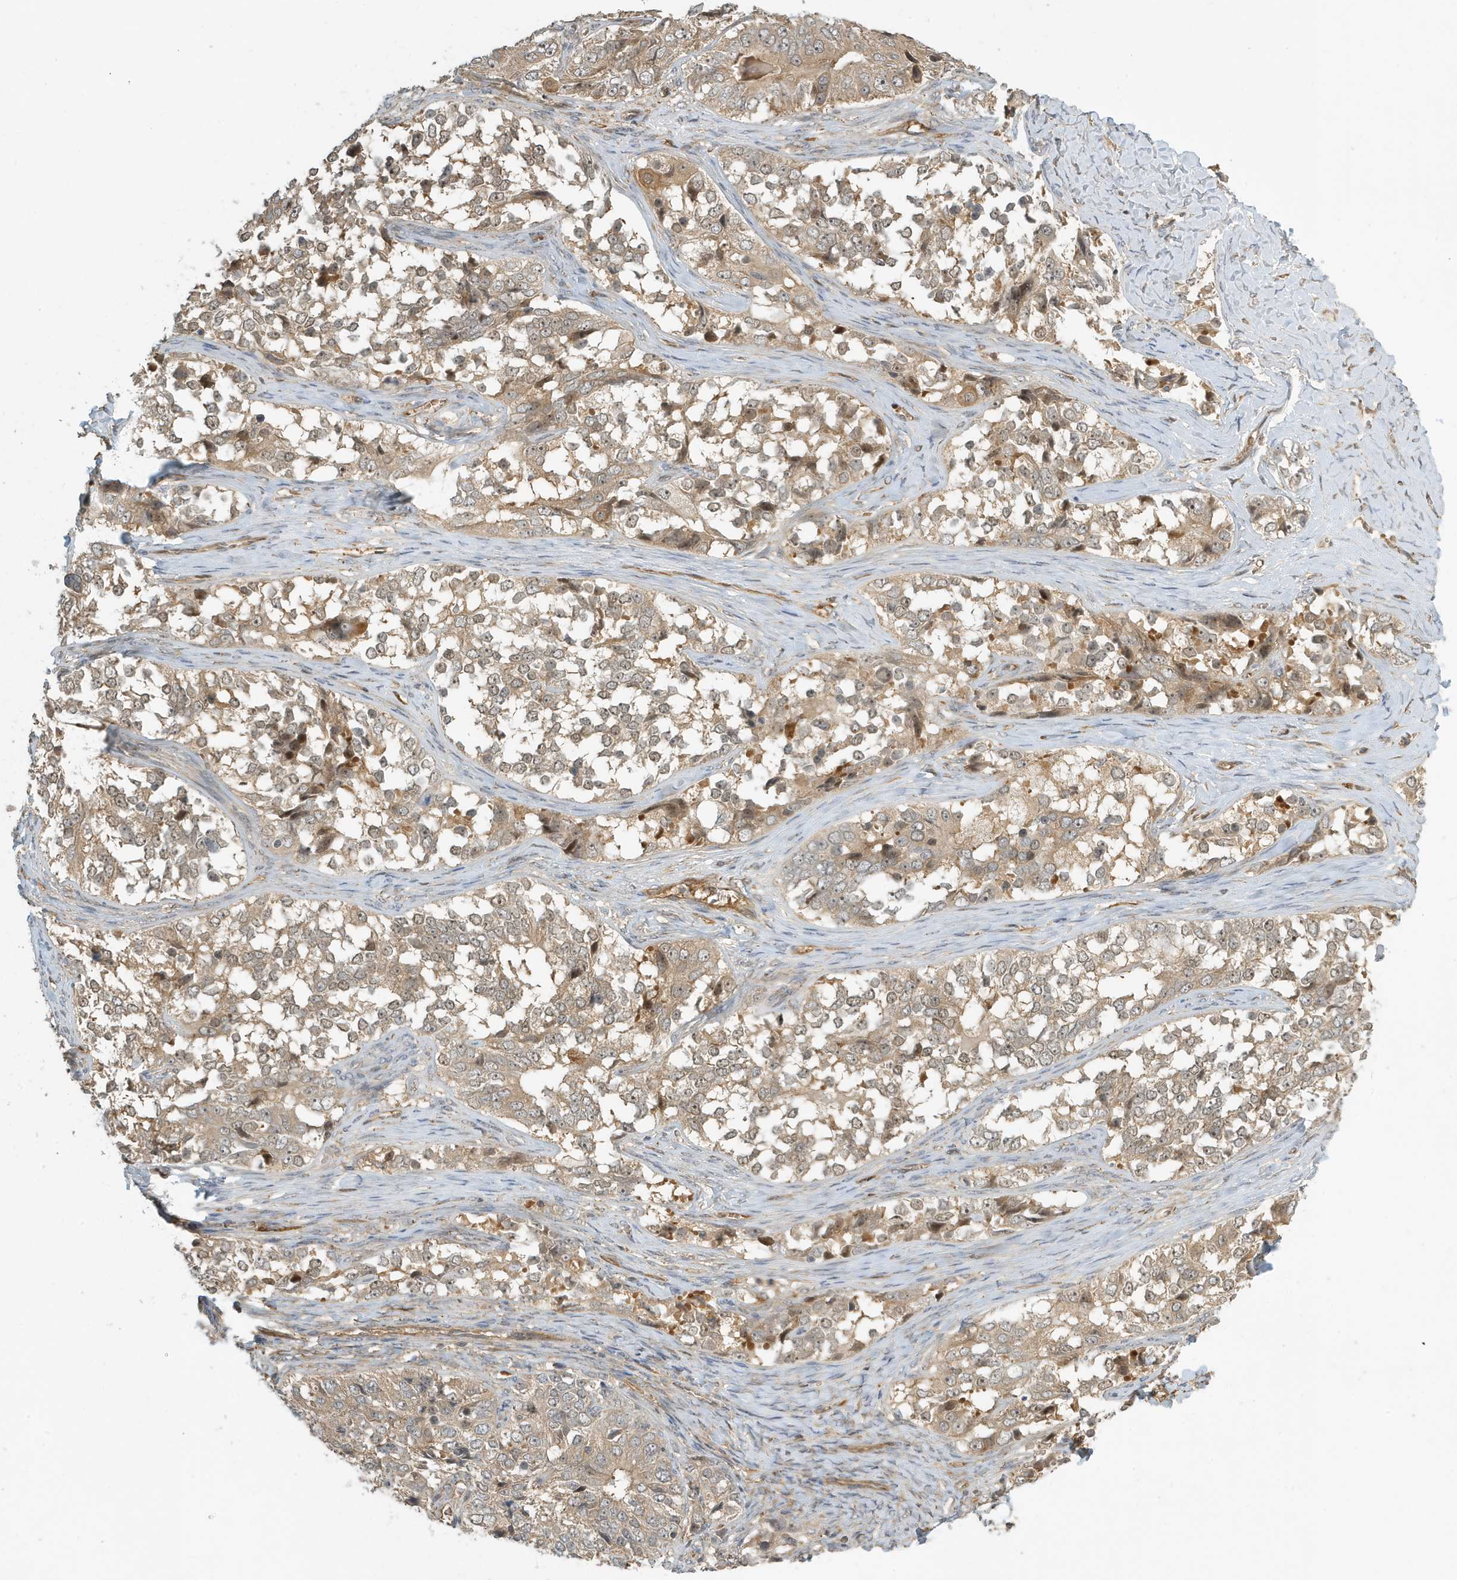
{"staining": {"intensity": "weak", "quantity": ">75%", "location": "cytoplasmic/membranous,nuclear"}, "tissue": "ovarian cancer", "cell_type": "Tumor cells", "image_type": "cancer", "snomed": [{"axis": "morphology", "description": "Carcinoma, endometroid"}, {"axis": "topography", "description": "Ovary"}], "caption": "Immunohistochemistry (IHC) (DAB) staining of ovarian cancer (endometroid carcinoma) demonstrates weak cytoplasmic/membranous and nuclear protein positivity in approximately >75% of tumor cells. (DAB (3,3'-diaminobenzidine) = brown stain, brightfield microscopy at high magnification).", "gene": "FYCO1", "patient": {"sex": "female", "age": 51}}